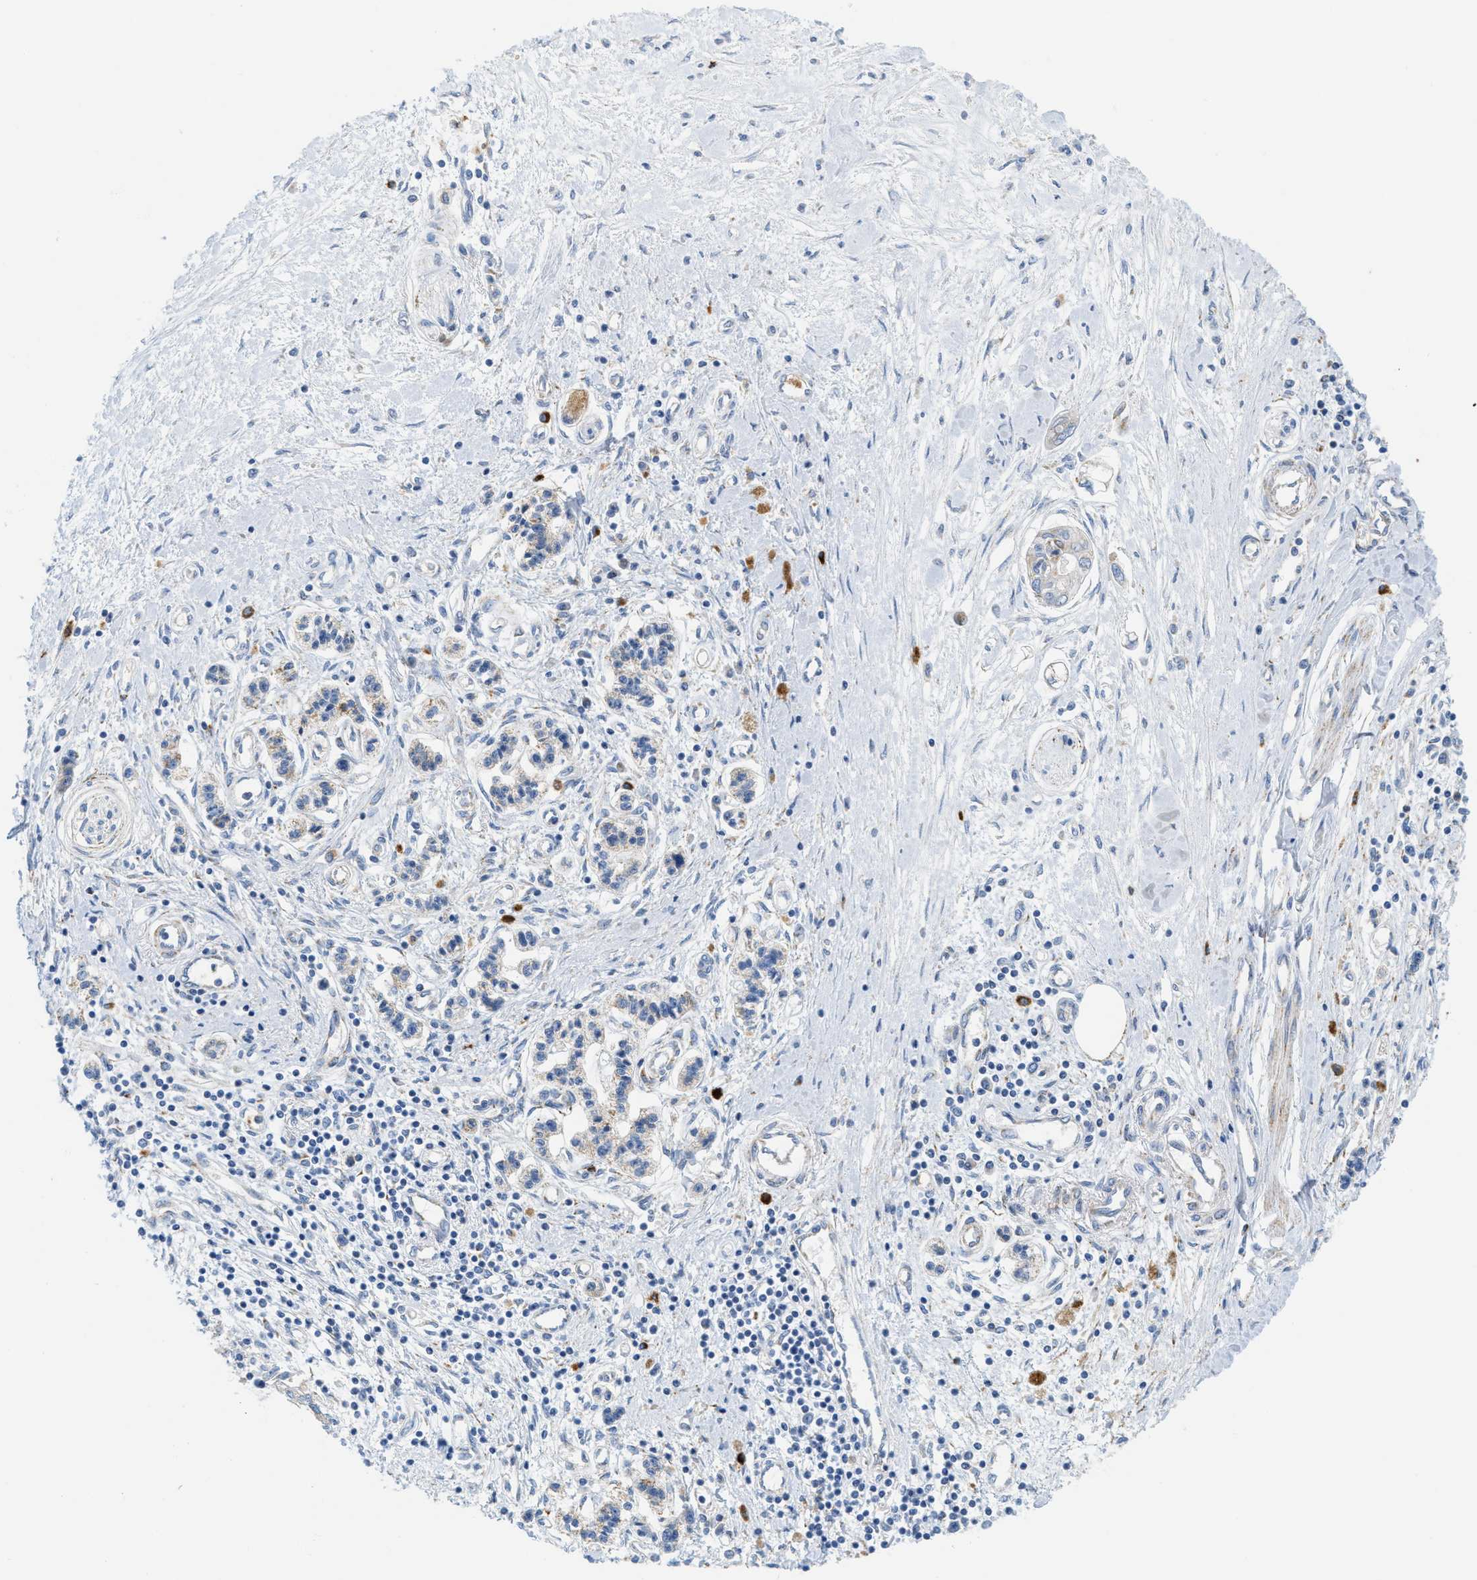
{"staining": {"intensity": "weak", "quantity": "25%-75%", "location": "cytoplasmic/membranous"}, "tissue": "pancreatic cancer", "cell_type": "Tumor cells", "image_type": "cancer", "snomed": [{"axis": "morphology", "description": "Adenocarcinoma, NOS"}, {"axis": "topography", "description": "Pancreas"}], "caption": "Brown immunohistochemical staining in human pancreatic cancer (adenocarcinoma) shows weak cytoplasmic/membranous expression in approximately 25%-75% of tumor cells. (Stains: DAB (3,3'-diaminobenzidine) in brown, nuclei in blue, Microscopy: brightfield microscopy at high magnification).", "gene": "KCNJ5", "patient": {"sex": "female", "age": 77}}